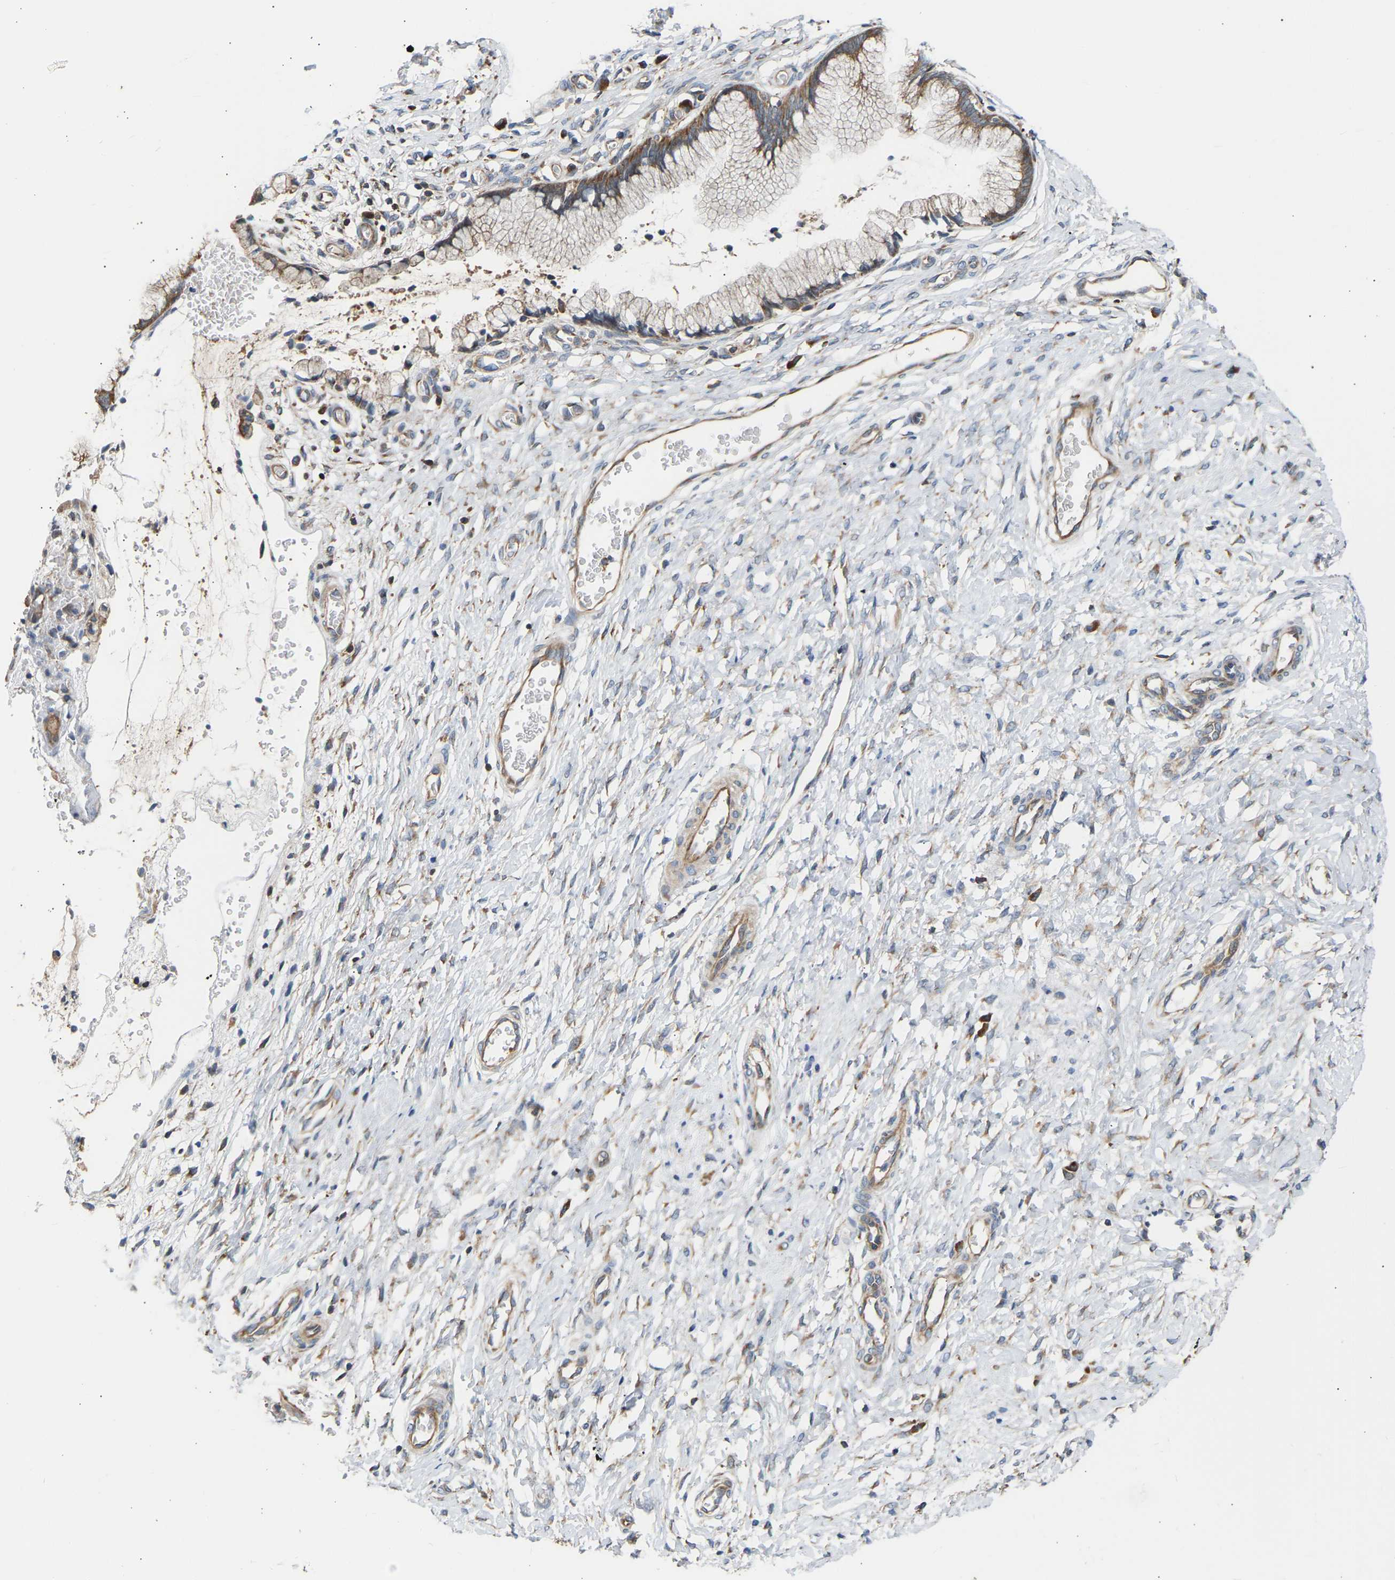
{"staining": {"intensity": "moderate", "quantity": ">75%", "location": "cytoplasmic/membranous"}, "tissue": "cervix", "cell_type": "Glandular cells", "image_type": "normal", "snomed": [{"axis": "morphology", "description": "Normal tissue, NOS"}, {"axis": "topography", "description": "Cervix"}], "caption": "Immunohistochemistry image of benign cervix: cervix stained using immunohistochemistry shows medium levels of moderate protein expression localized specifically in the cytoplasmic/membranous of glandular cells, appearing as a cytoplasmic/membranous brown color.", "gene": "GCN1", "patient": {"sex": "female", "age": 55}}